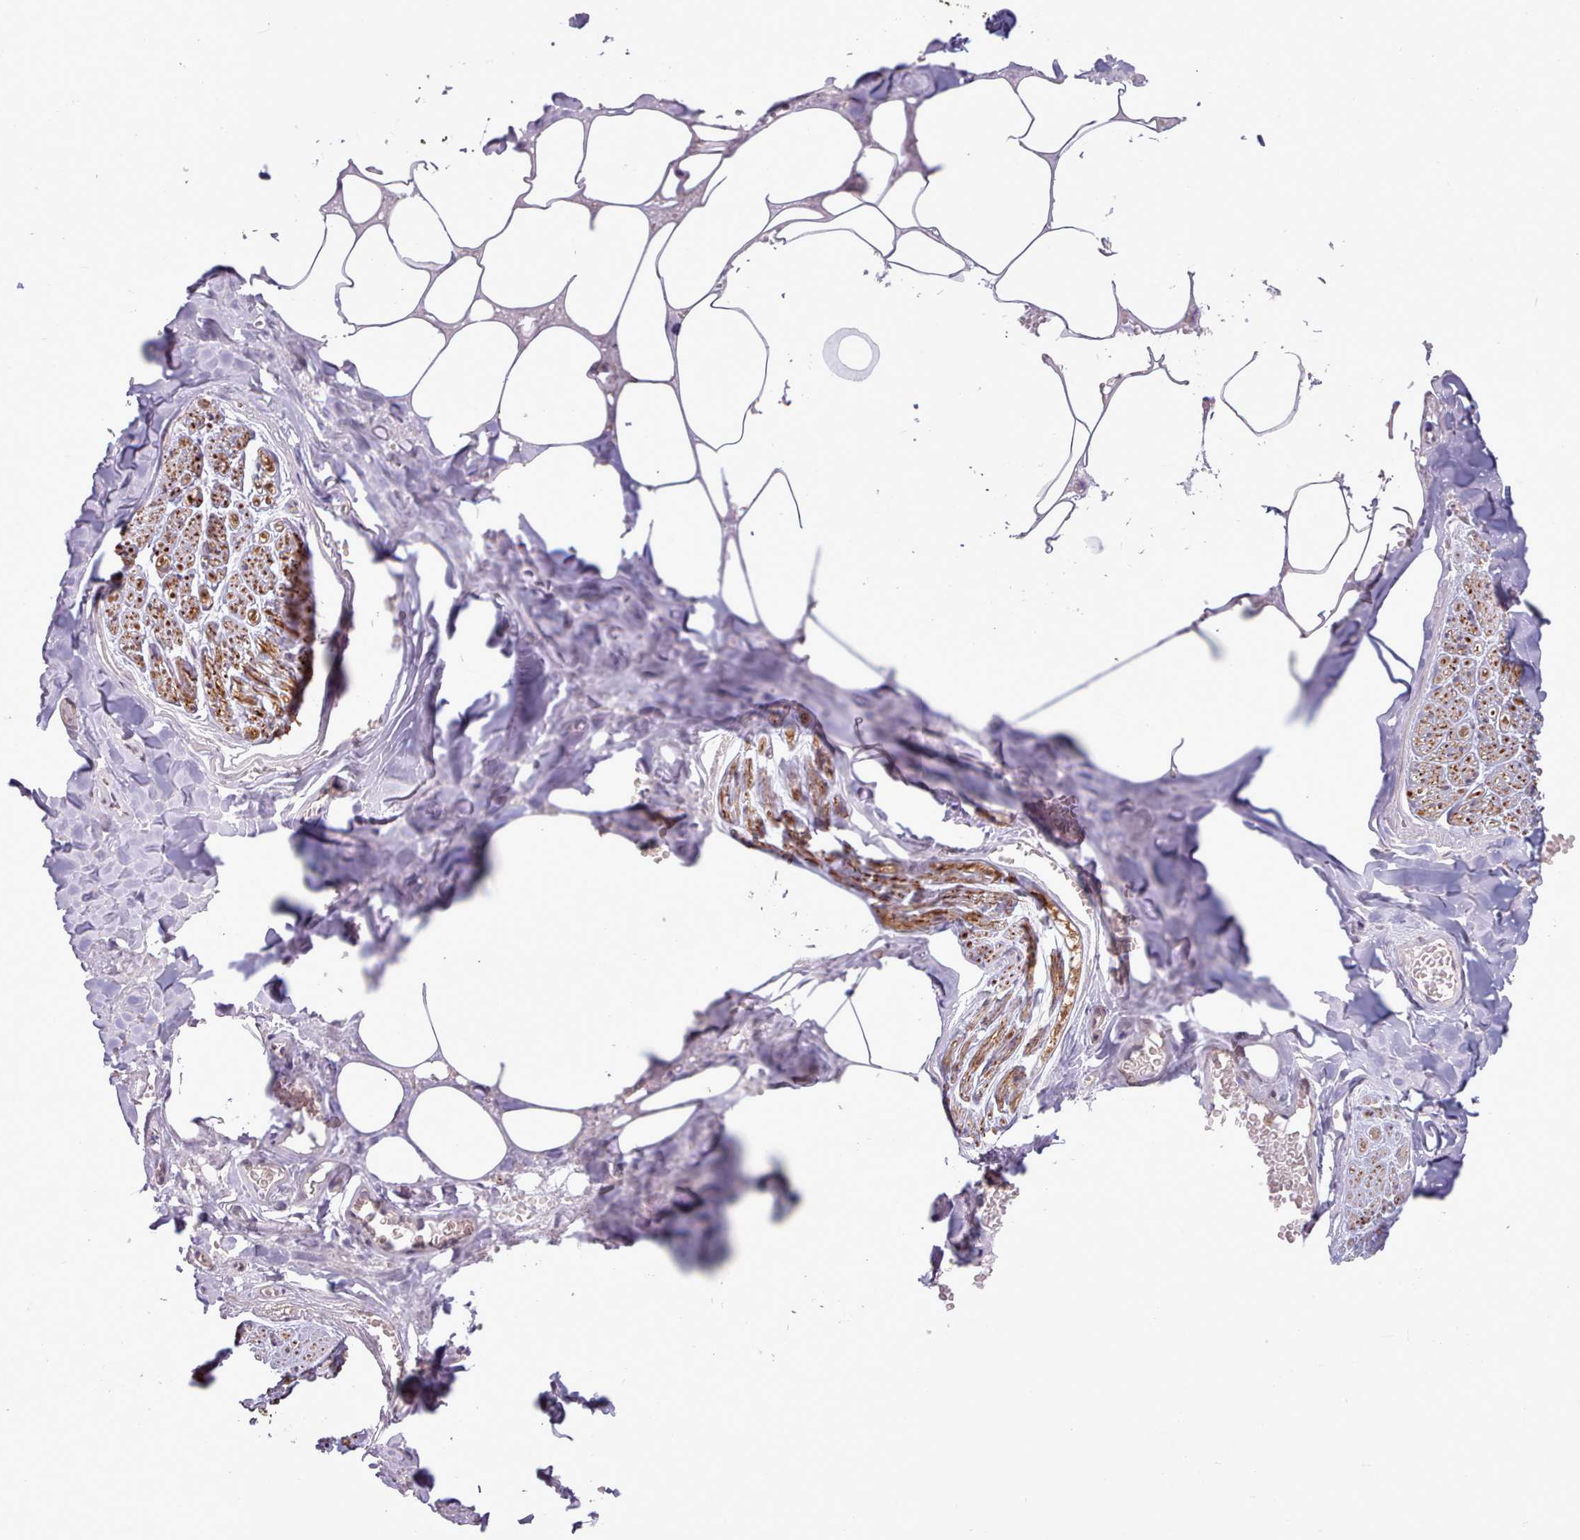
{"staining": {"intensity": "negative", "quantity": "none", "location": "none"}, "tissue": "adipose tissue", "cell_type": "Adipocytes", "image_type": "normal", "snomed": [{"axis": "morphology", "description": "Normal tissue, NOS"}, {"axis": "topography", "description": "Salivary gland"}, {"axis": "topography", "description": "Peripheral nerve tissue"}], "caption": "DAB (3,3'-diaminobenzidine) immunohistochemical staining of benign adipose tissue reveals no significant positivity in adipocytes.", "gene": "CRYBG1", "patient": {"sex": "male", "age": 38}}